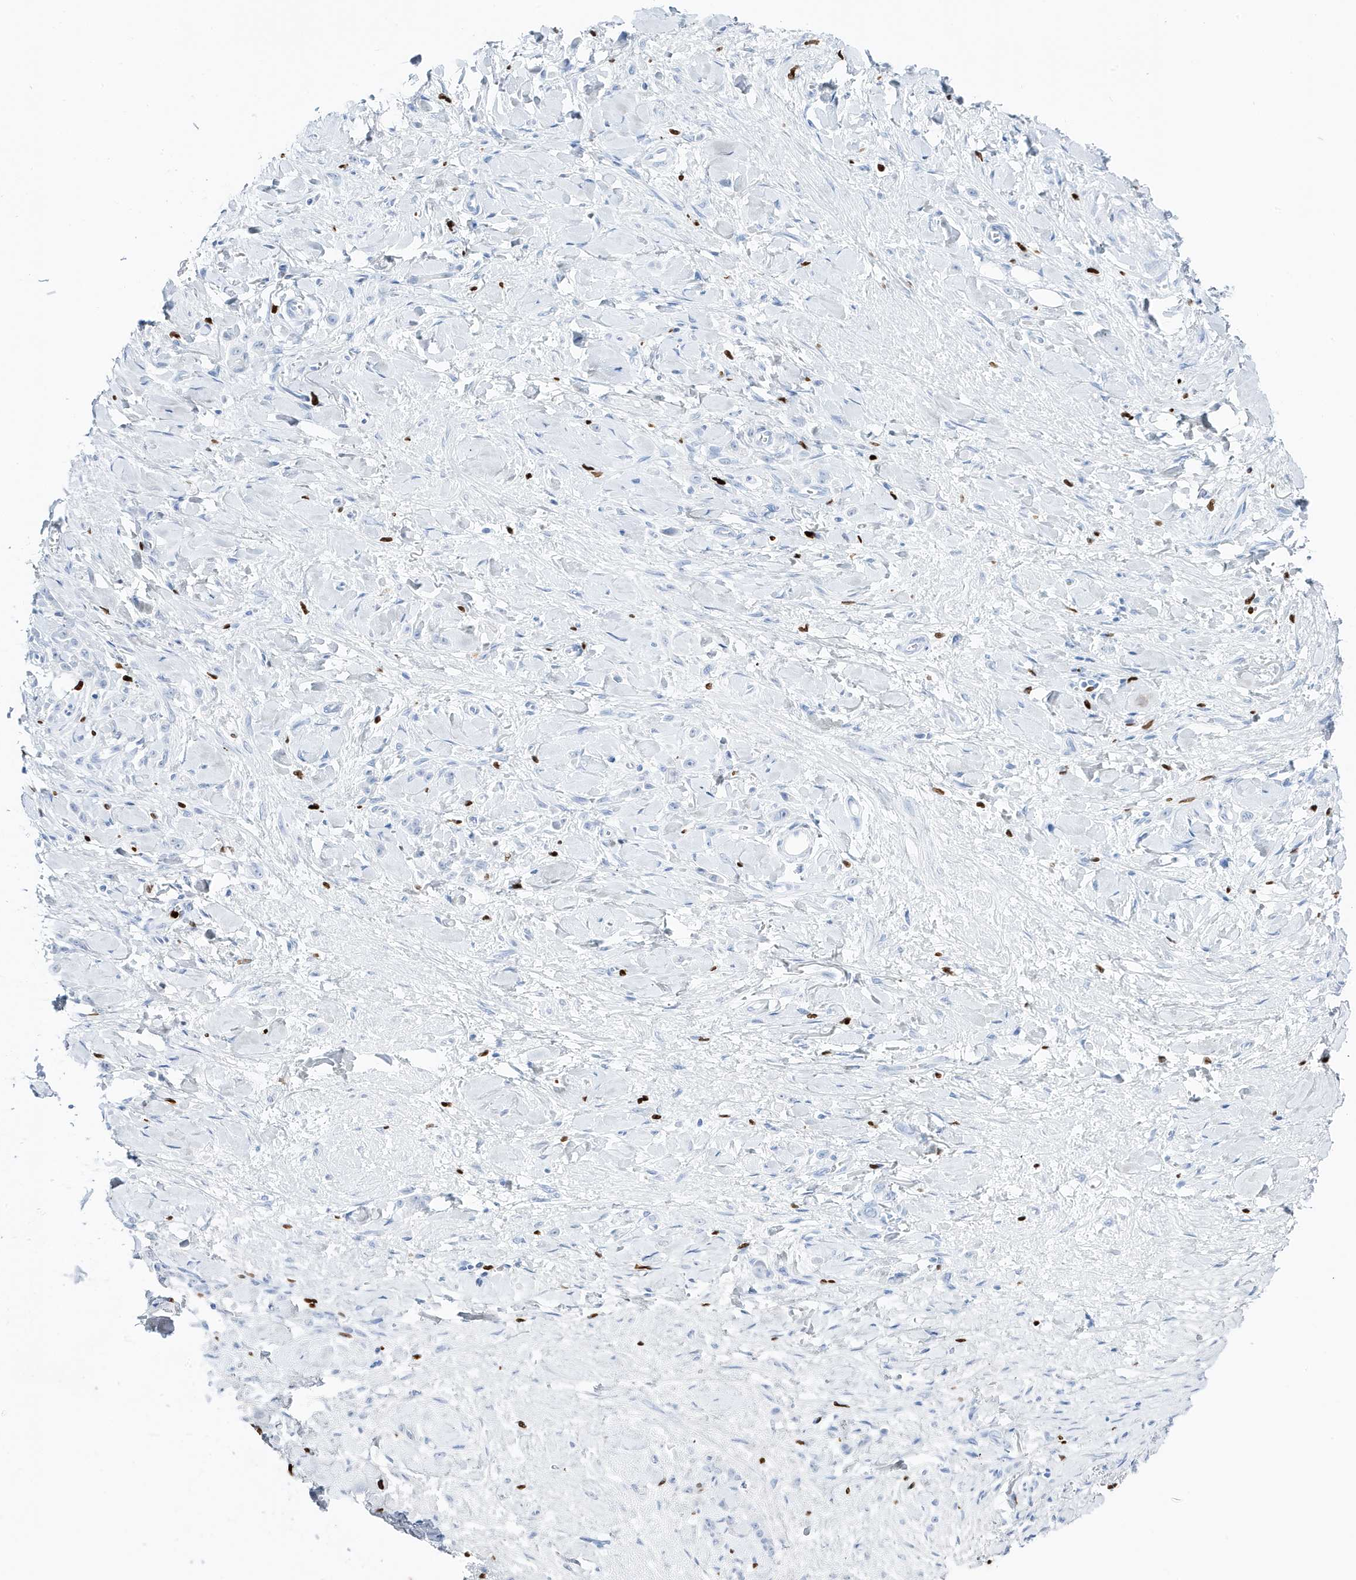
{"staining": {"intensity": "negative", "quantity": "none", "location": "none"}, "tissue": "stomach cancer", "cell_type": "Tumor cells", "image_type": "cancer", "snomed": [{"axis": "morphology", "description": "Normal tissue, NOS"}, {"axis": "morphology", "description": "Adenocarcinoma, NOS"}, {"axis": "topography", "description": "Stomach"}], "caption": "The immunohistochemistry micrograph has no significant positivity in tumor cells of stomach cancer (adenocarcinoma) tissue.", "gene": "MNDA", "patient": {"sex": "male", "age": 82}}